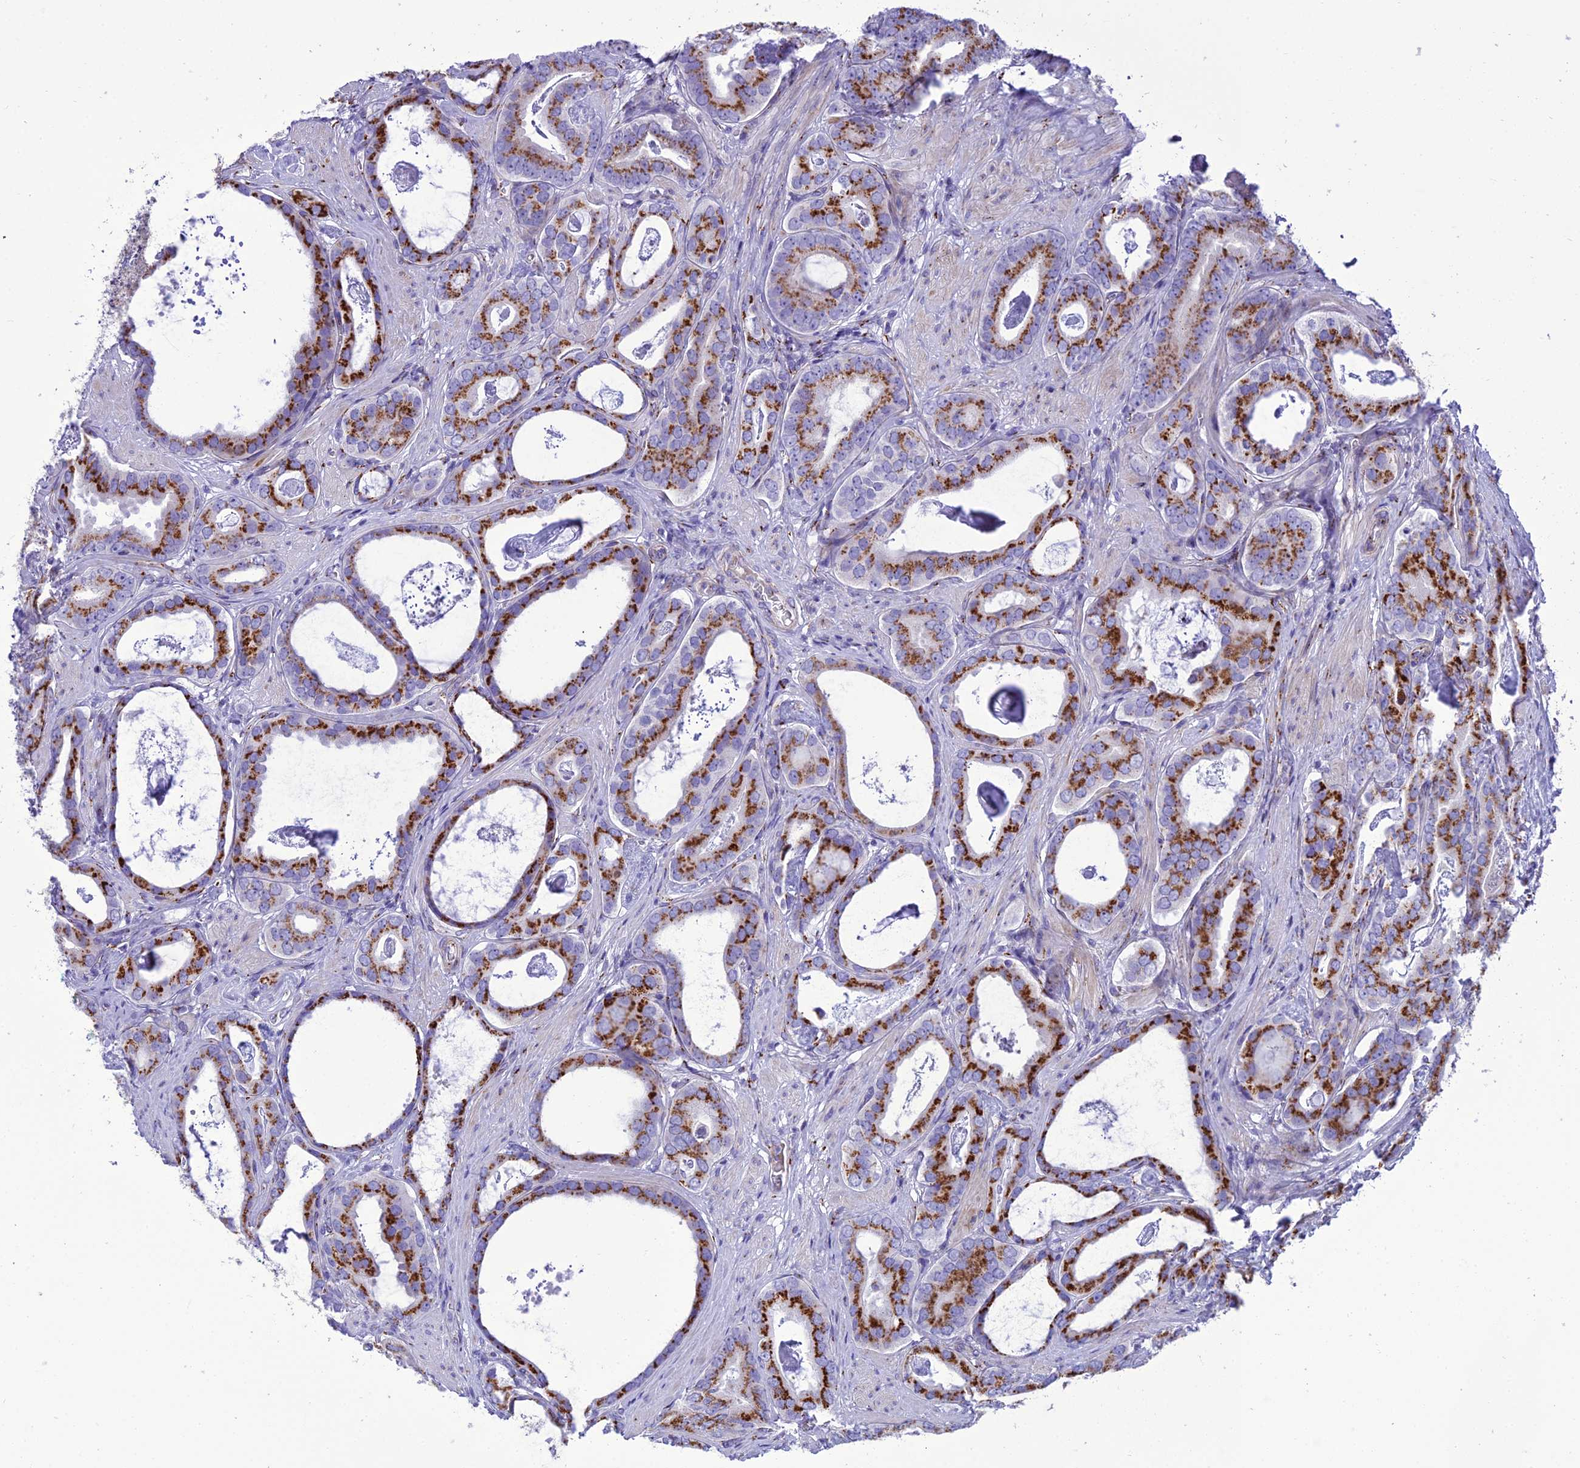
{"staining": {"intensity": "strong", "quantity": ">75%", "location": "cytoplasmic/membranous"}, "tissue": "prostate cancer", "cell_type": "Tumor cells", "image_type": "cancer", "snomed": [{"axis": "morphology", "description": "Adenocarcinoma, Low grade"}, {"axis": "topography", "description": "Prostate"}], "caption": "Prostate adenocarcinoma (low-grade) stained with DAB immunohistochemistry demonstrates high levels of strong cytoplasmic/membranous staining in about >75% of tumor cells.", "gene": "GOLM2", "patient": {"sex": "male", "age": 71}}